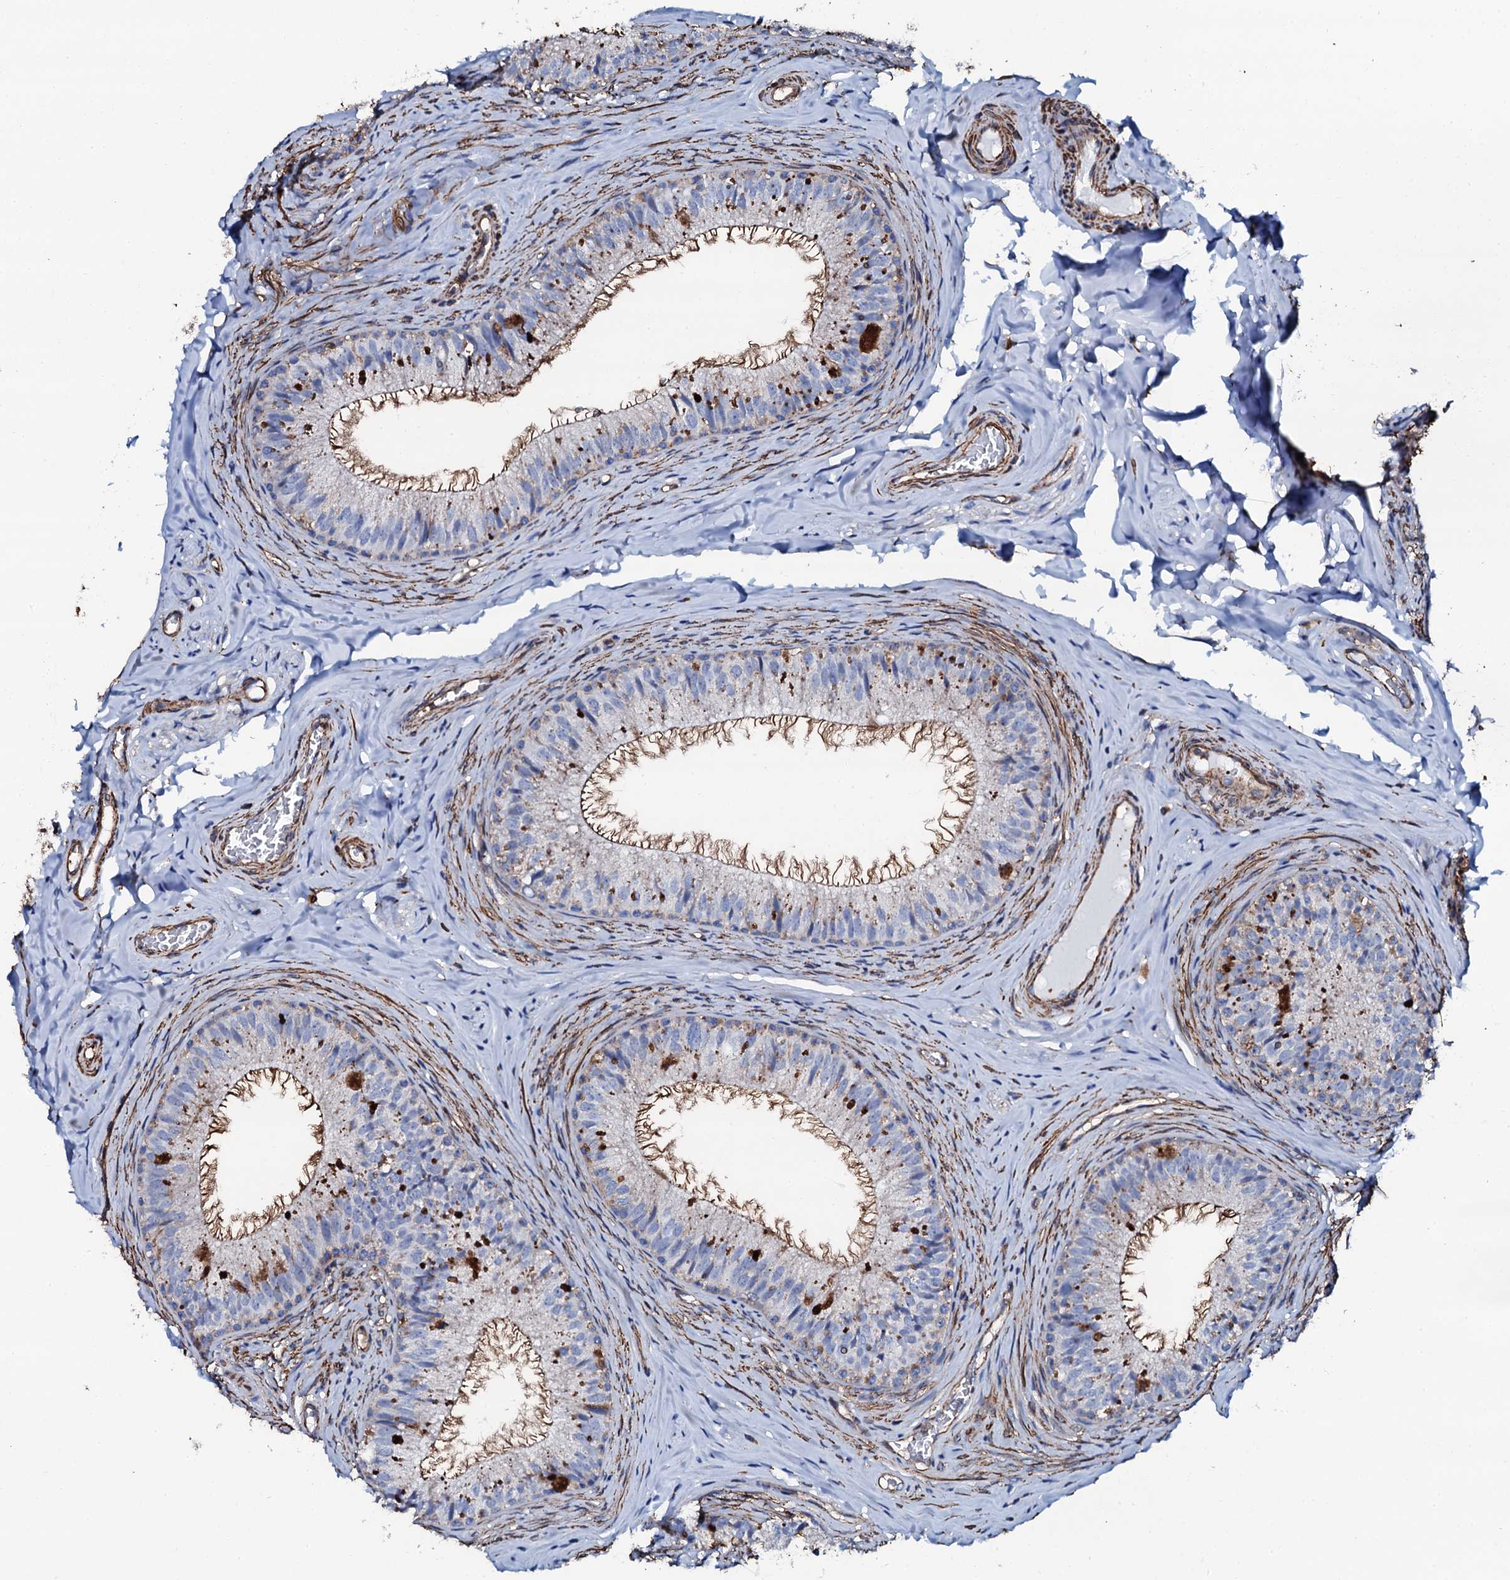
{"staining": {"intensity": "moderate", "quantity": "25%-75%", "location": "cytoplasmic/membranous"}, "tissue": "epididymis", "cell_type": "Glandular cells", "image_type": "normal", "snomed": [{"axis": "morphology", "description": "Normal tissue, NOS"}, {"axis": "topography", "description": "Epididymis"}], "caption": "Glandular cells show moderate cytoplasmic/membranous expression in about 25%-75% of cells in normal epididymis.", "gene": "INTS10", "patient": {"sex": "male", "age": 34}}